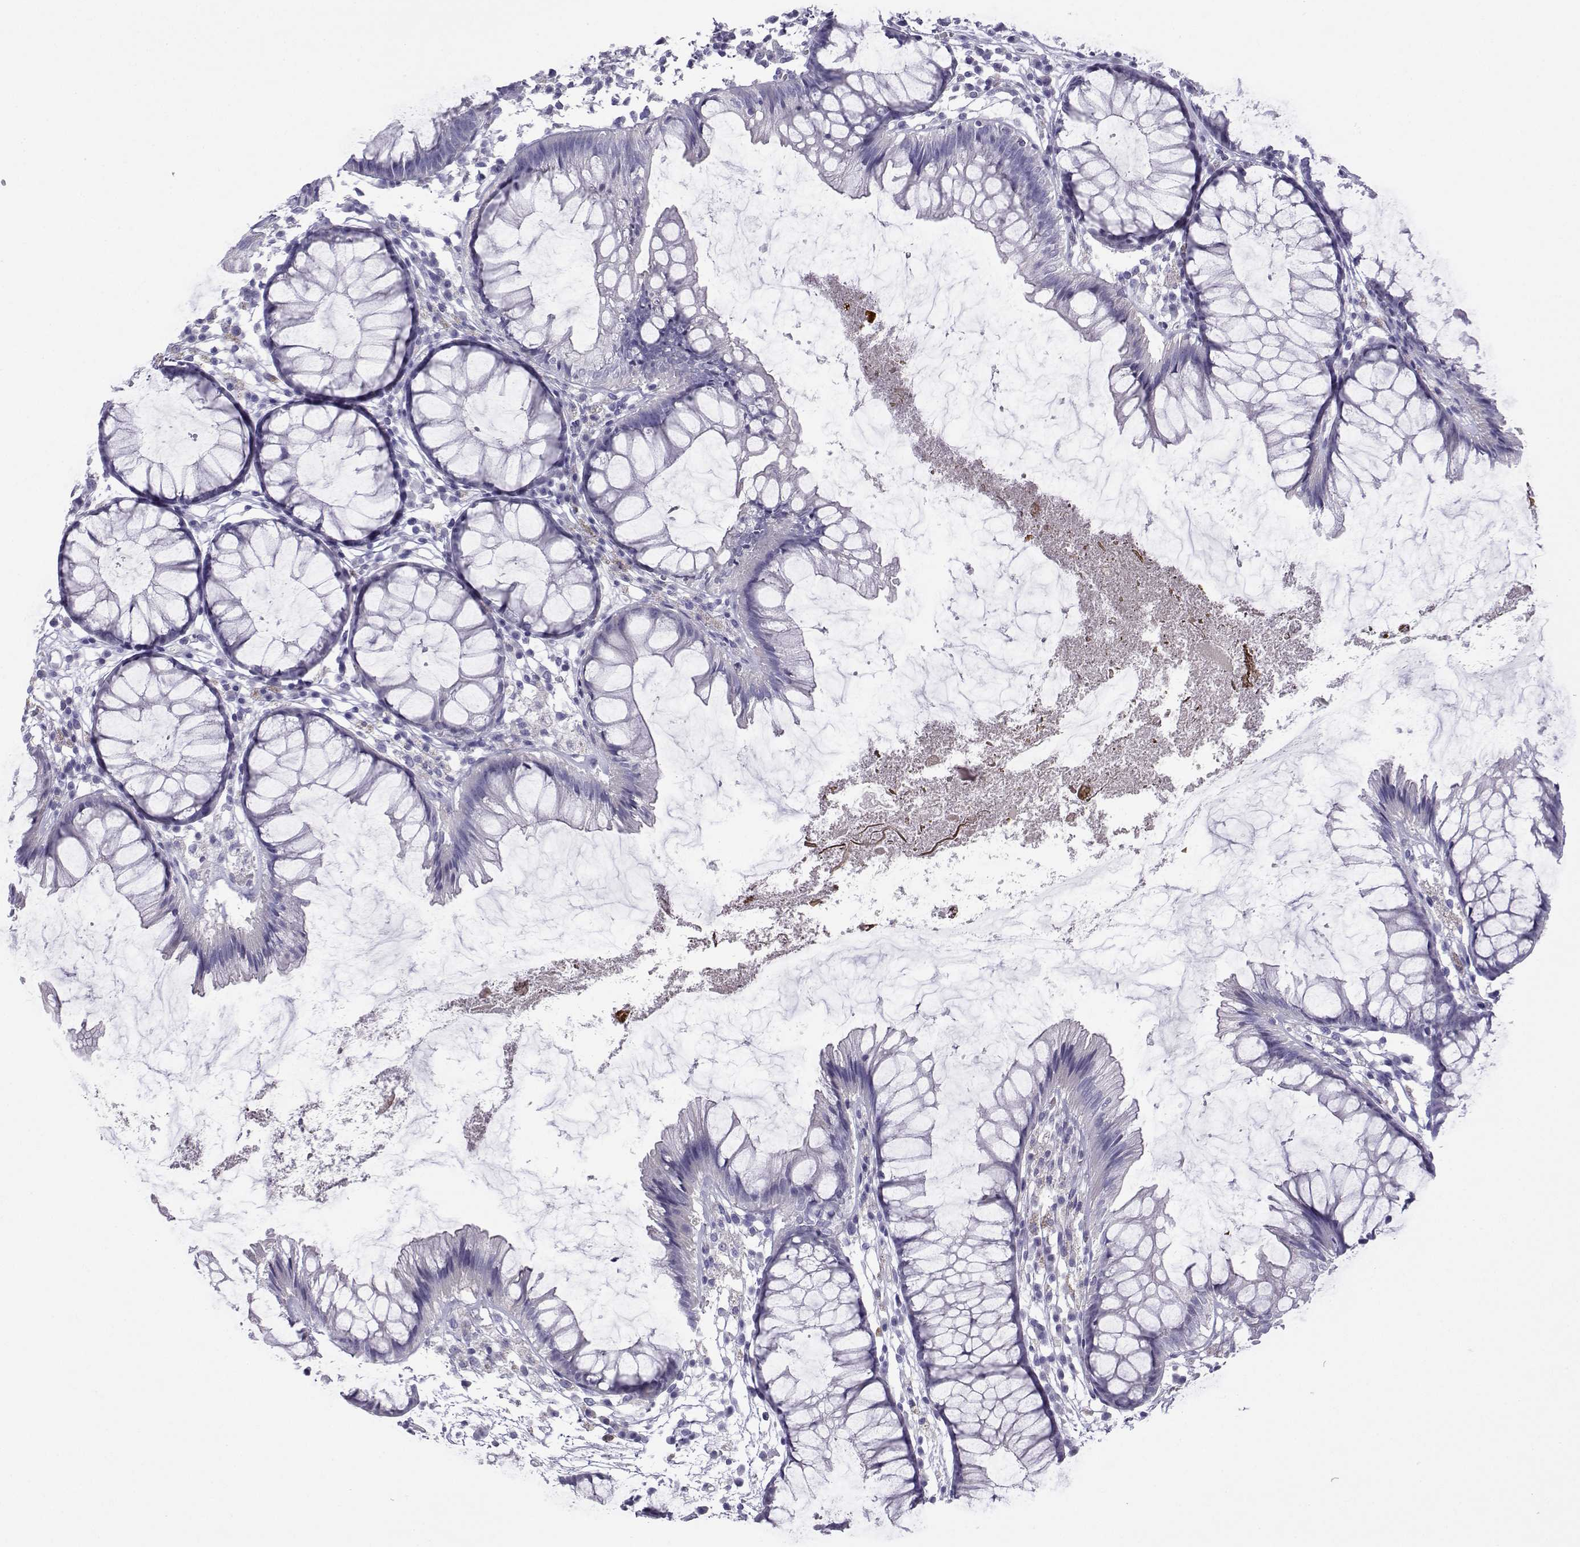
{"staining": {"intensity": "negative", "quantity": "none", "location": "none"}, "tissue": "colon", "cell_type": "Endothelial cells", "image_type": "normal", "snomed": [{"axis": "morphology", "description": "Normal tissue, NOS"}, {"axis": "morphology", "description": "Adenocarcinoma, NOS"}, {"axis": "topography", "description": "Colon"}], "caption": "Endothelial cells are negative for protein expression in unremarkable human colon. (IHC, brightfield microscopy, high magnification).", "gene": "CFAP70", "patient": {"sex": "male", "age": 65}}